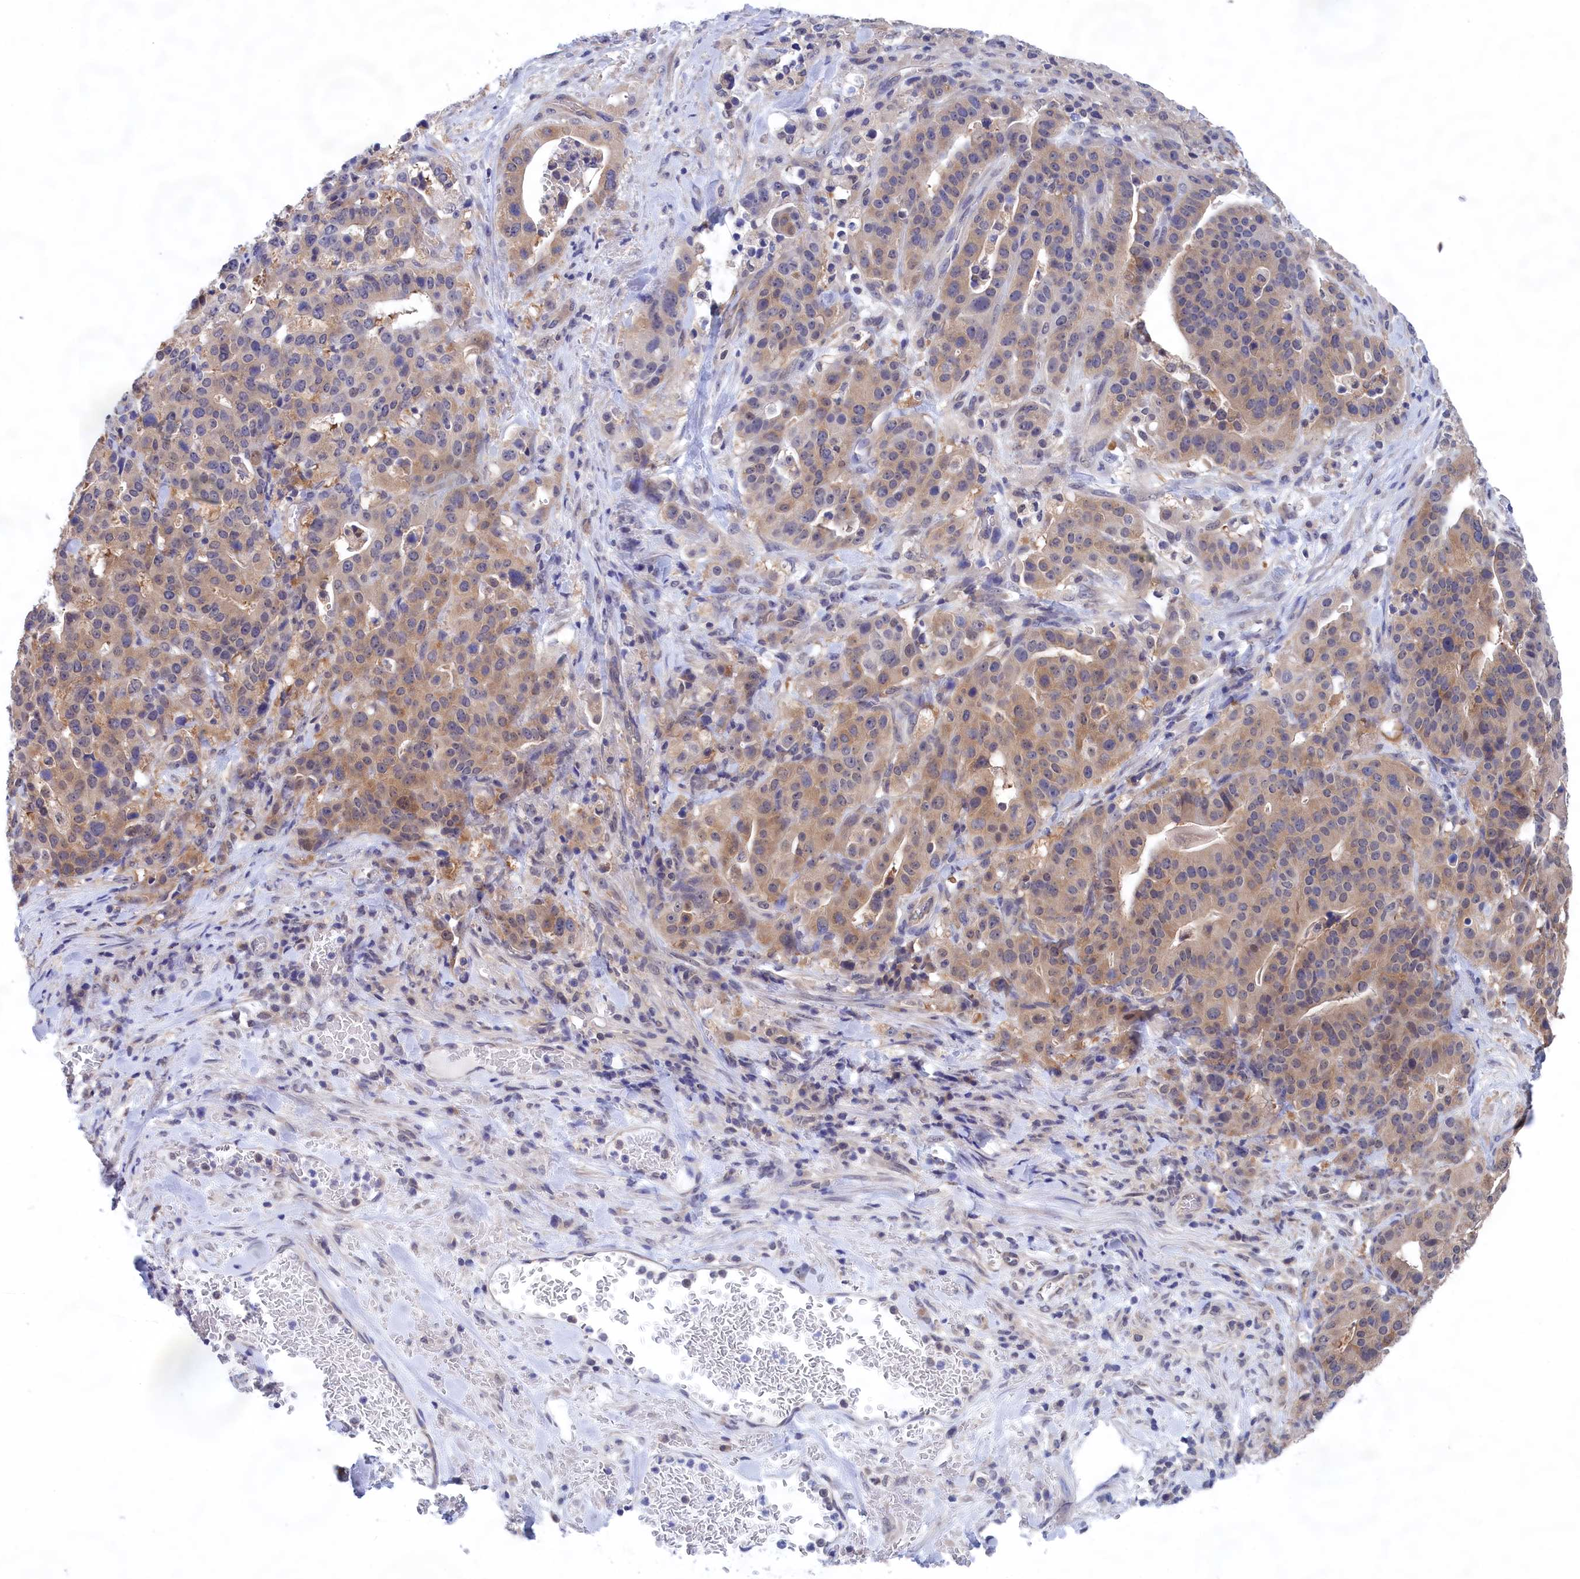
{"staining": {"intensity": "weak", "quantity": ">75%", "location": "cytoplasmic/membranous"}, "tissue": "stomach cancer", "cell_type": "Tumor cells", "image_type": "cancer", "snomed": [{"axis": "morphology", "description": "Adenocarcinoma, NOS"}, {"axis": "topography", "description": "Stomach"}], "caption": "This micrograph reveals stomach cancer stained with IHC to label a protein in brown. The cytoplasmic/membranous of tumor cells show weak positivity for the protein. Nuclei are counter-stained blue.", "gene": "PGP", "patient": {"sex": "male", "age": 48}}